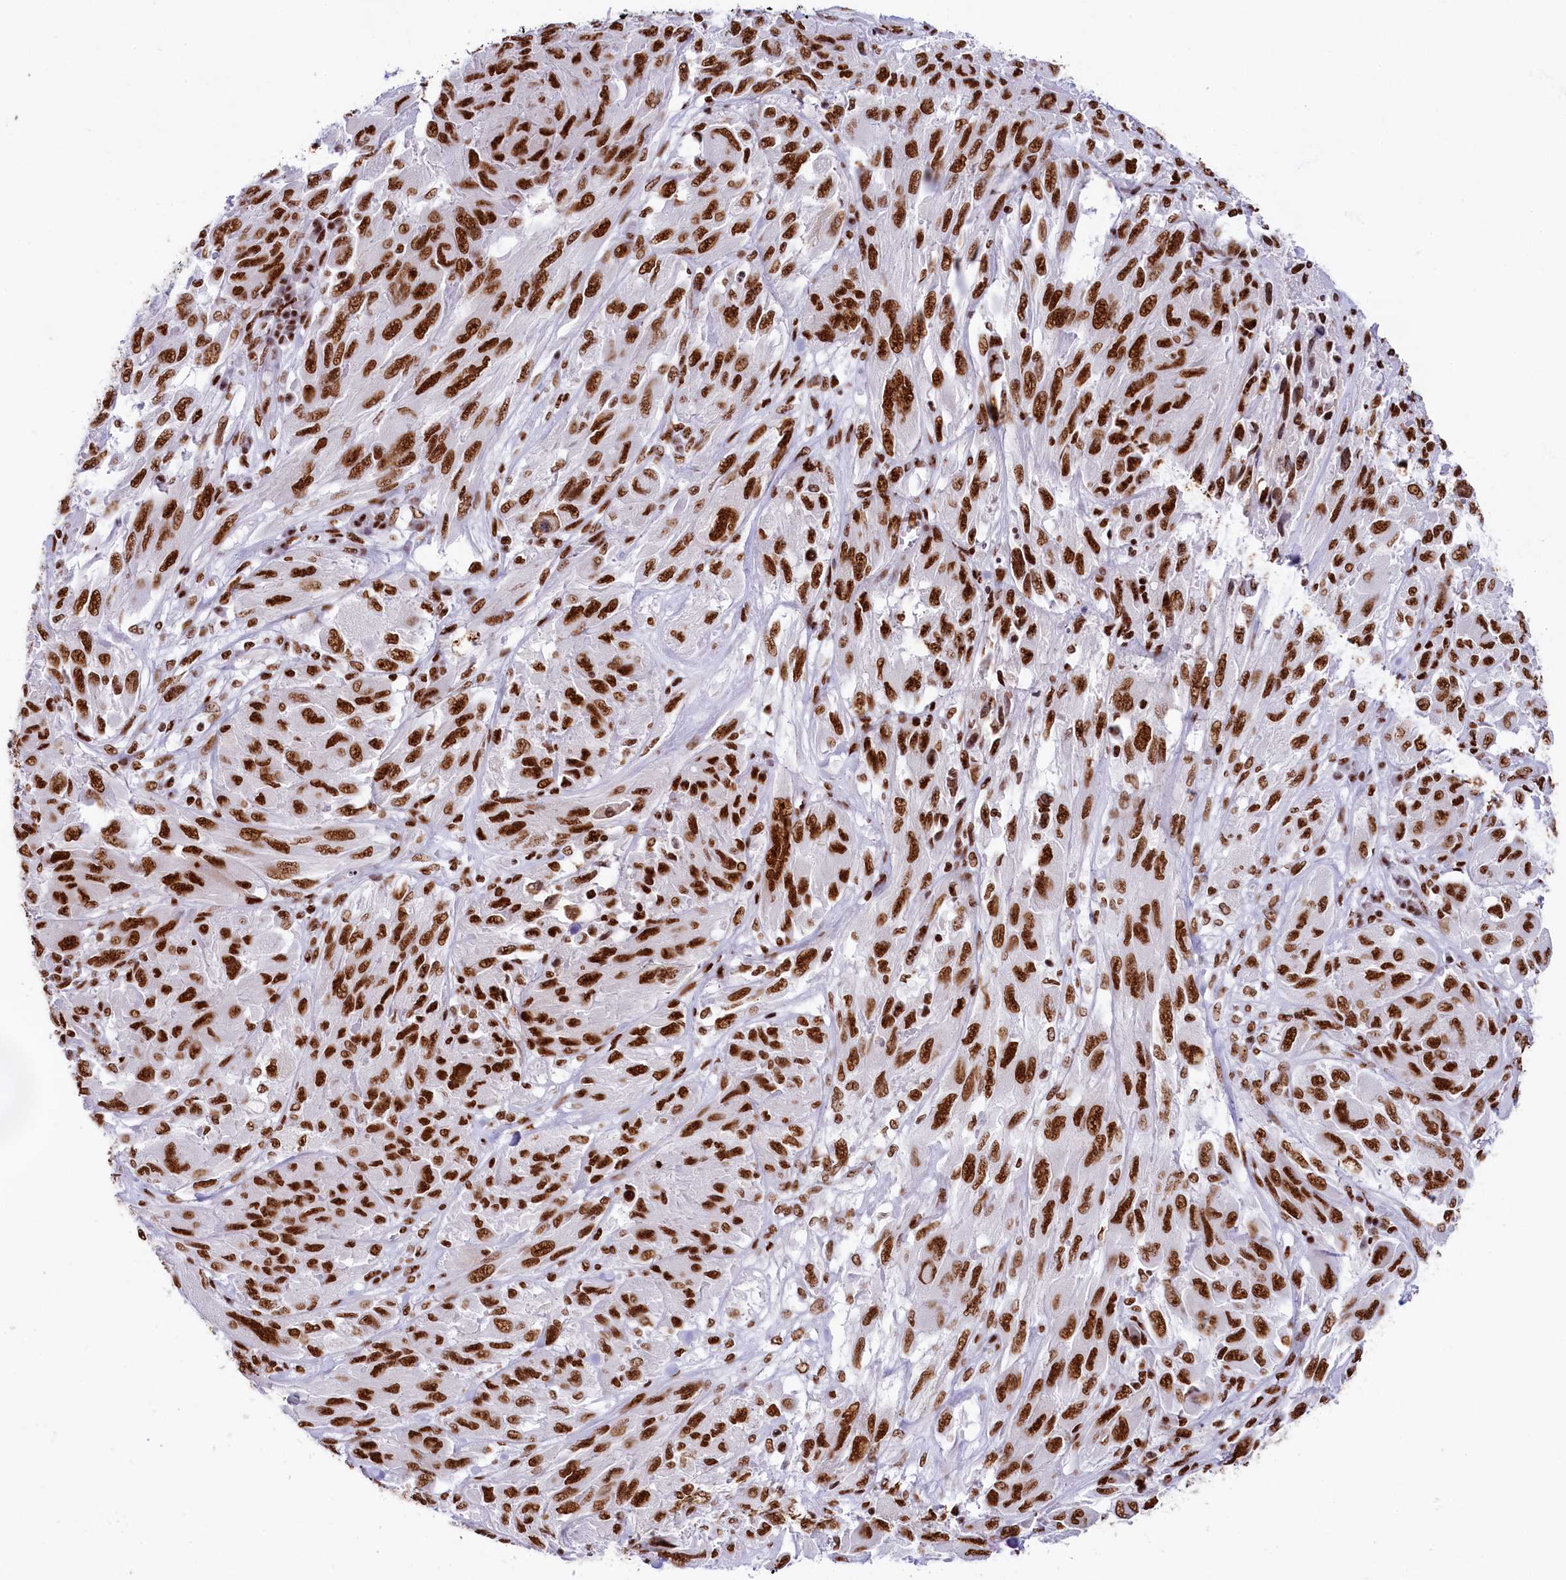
{"staining": {"intensity": "strong", "quantity": ">75%", "location": "nuclear"}, "tissue": "melanoma", "cell_type": "Tumor cells", "image_type": "cancer", "snomed": [{"axis": "morphology", "description": "Malignant melanoma, NOS"}, {"axis": "topography", "description": "Skin"}], "caption": "Protein expression analysis of human malignant melanoma reveals strong nuclear staining in about >75% of tumor cells.", "gene": "SNRNP70", "patient": {"sex": "female", "age": 91}}